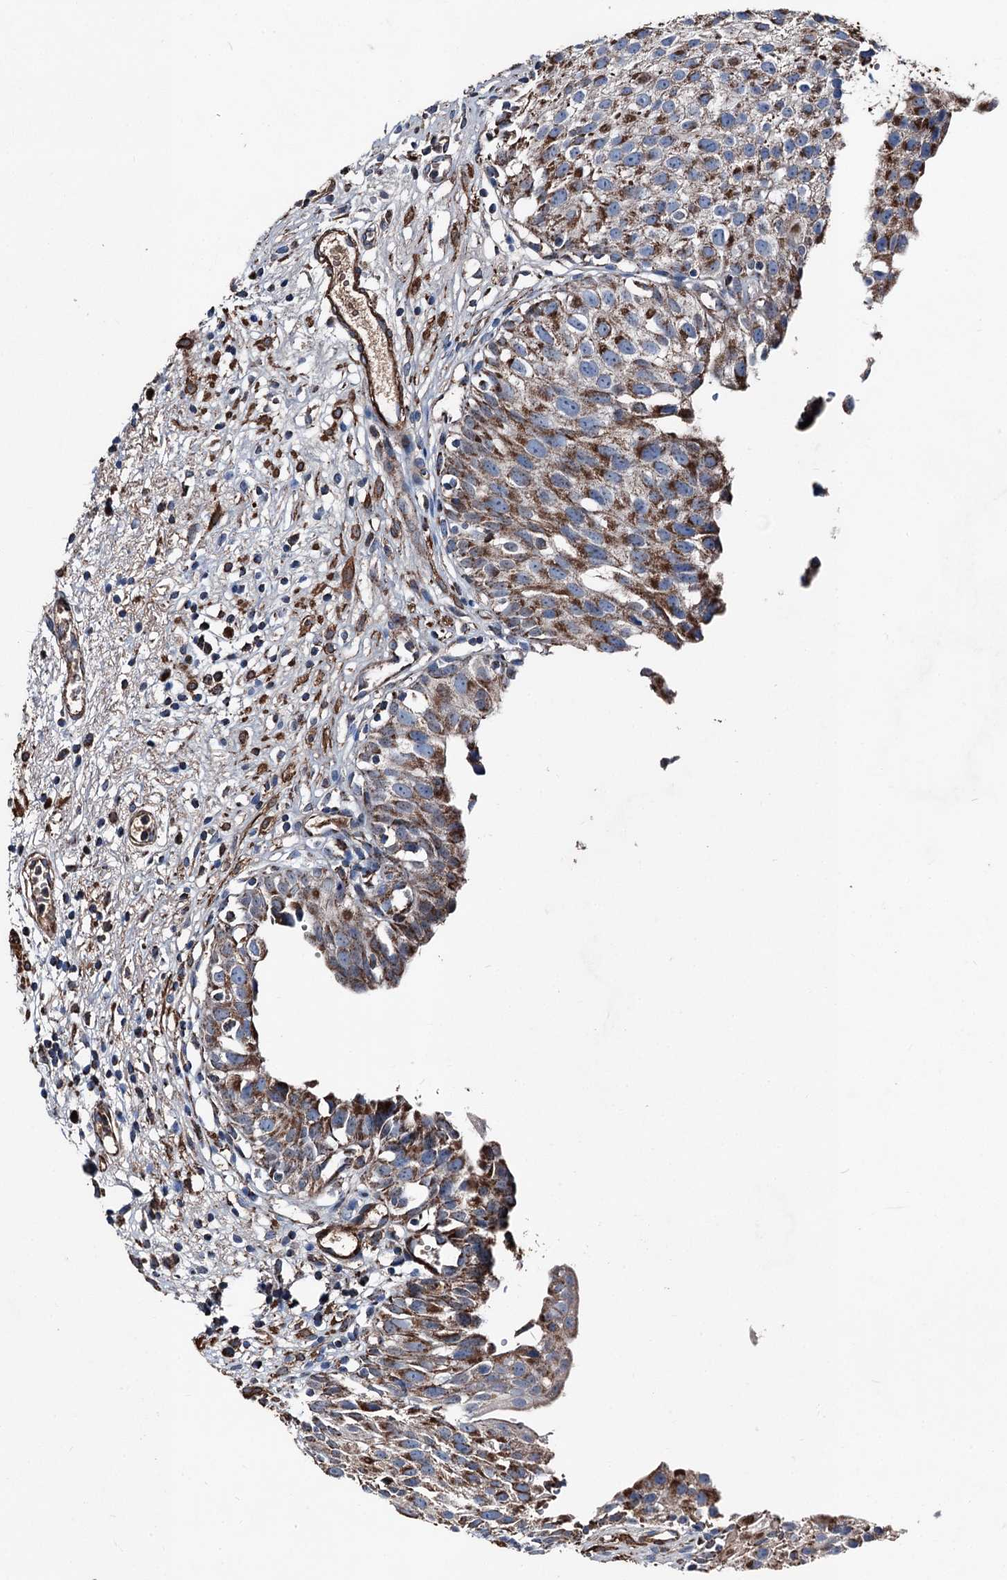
{"staining": {"intensity": "moderate", "quantity": ">75%", "location": "cytoplasmic/membranous"}, "tissue": "urinary bladder", "cell_type": "Urothelial cells", "image_type": "normal", "snomed": [{"axis": "morphology", "description": "Normal tissue, NOS"}, {"axis": "topography", "description": "Urinary bladder"}], "caption": "Urinary bladder stained with immunohistochemistry (IHC) reveals moderate cytoplasmic/membranous staining in approximately >75% of urothelial cells.", "gene": "DDIAS", "patient": {"sex": "male", "age": 51}}